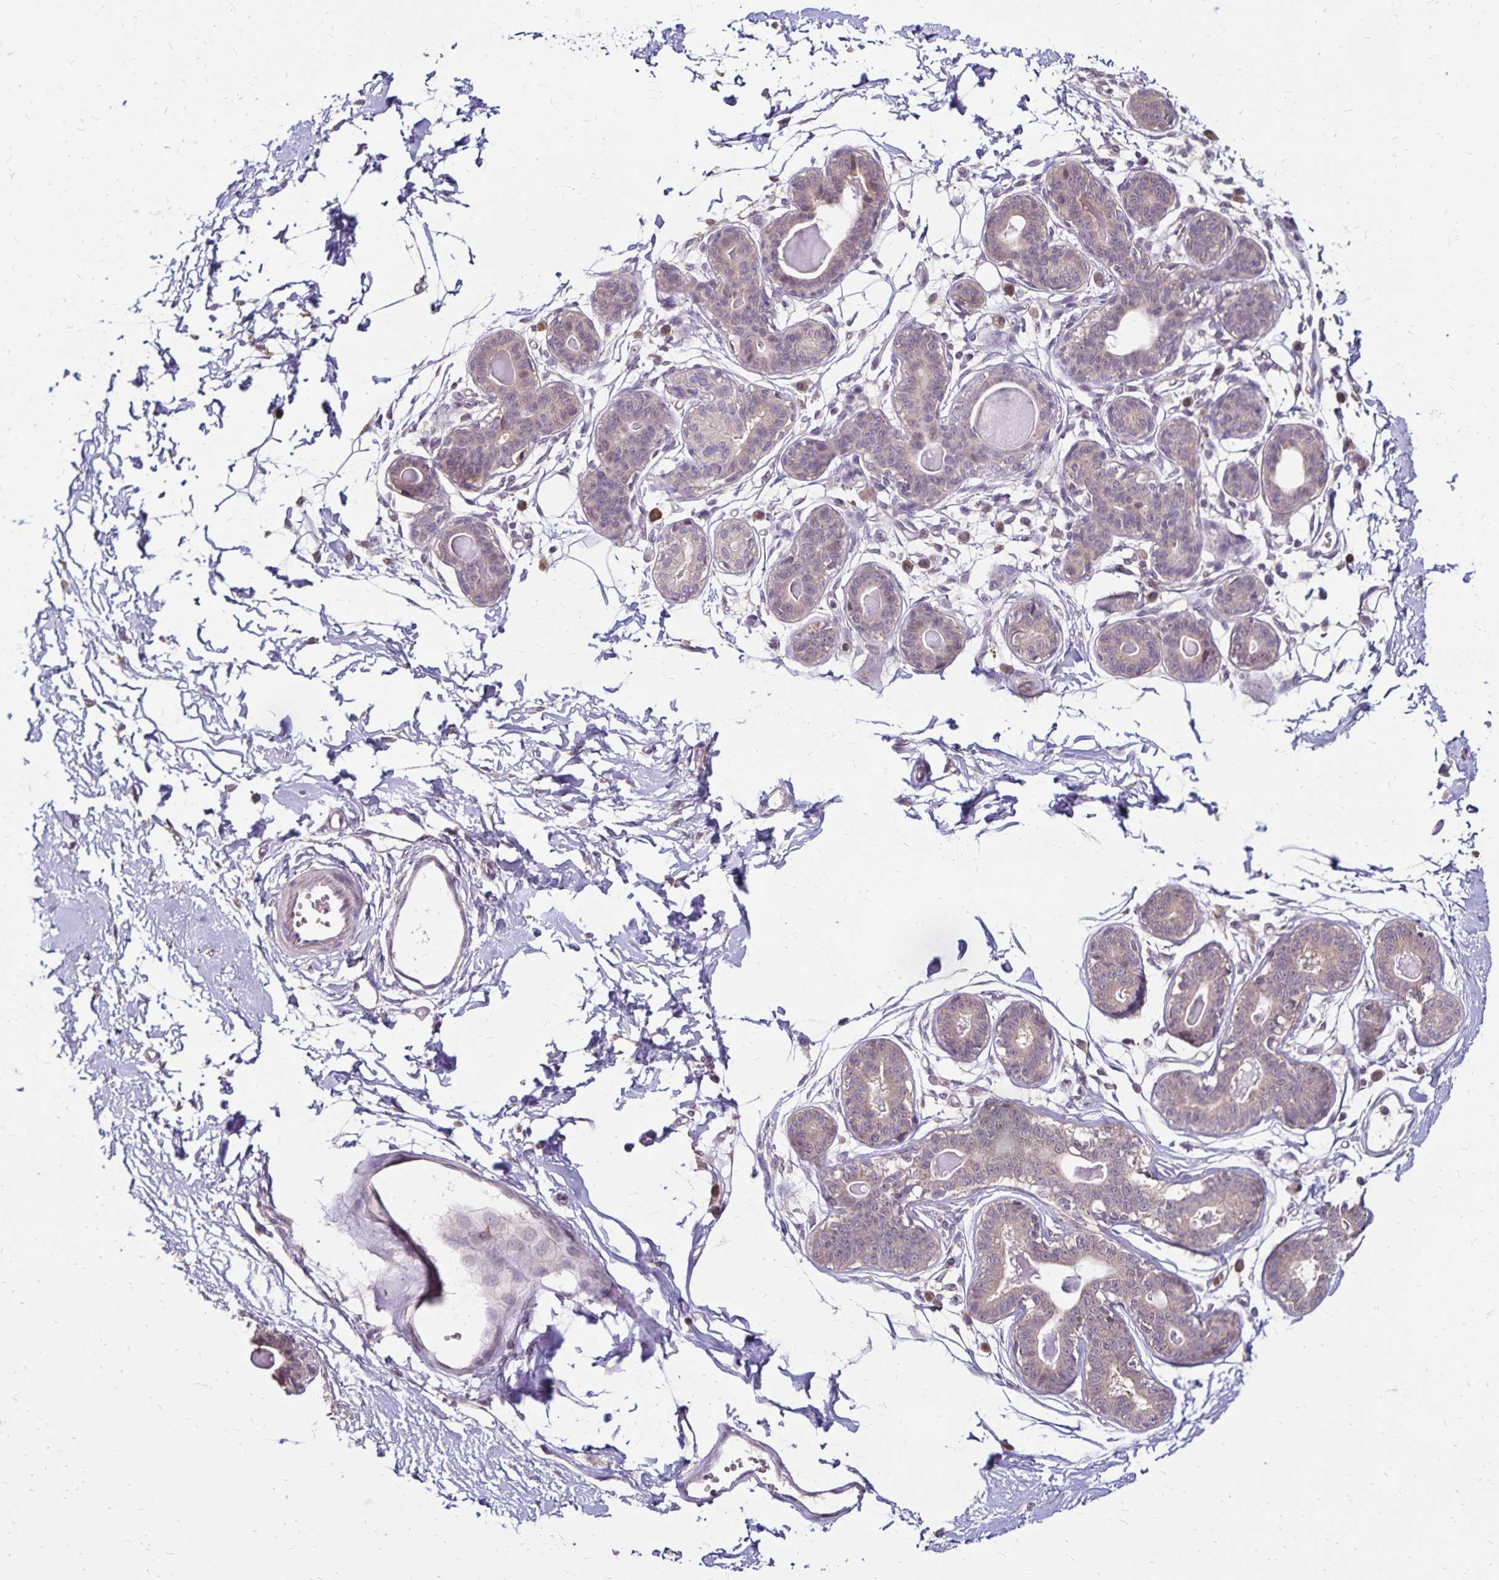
{"staining": {"intensity": "negative", "quantity": "none", "location": "none"}, "tissue": "breast", "cell_type": "Adipocytes", "image_type": "normal", "snomed": [{"axis": "morphology", "description": "Normal tissue, NOS"}, {"axis": "topography", "description": "Breast"}], "caption": "IHC of normal human breast reveals no positivity in adipocytes. (Stains: DAB (3,3'-diaminobenzidine) immunohistochemistry (IHC) with hematoxylin counter stain, Microscopy: brightfield microscopy at high magnification).", "gene": "EMC10", "patient": {"sex": "female", "age": 45}}